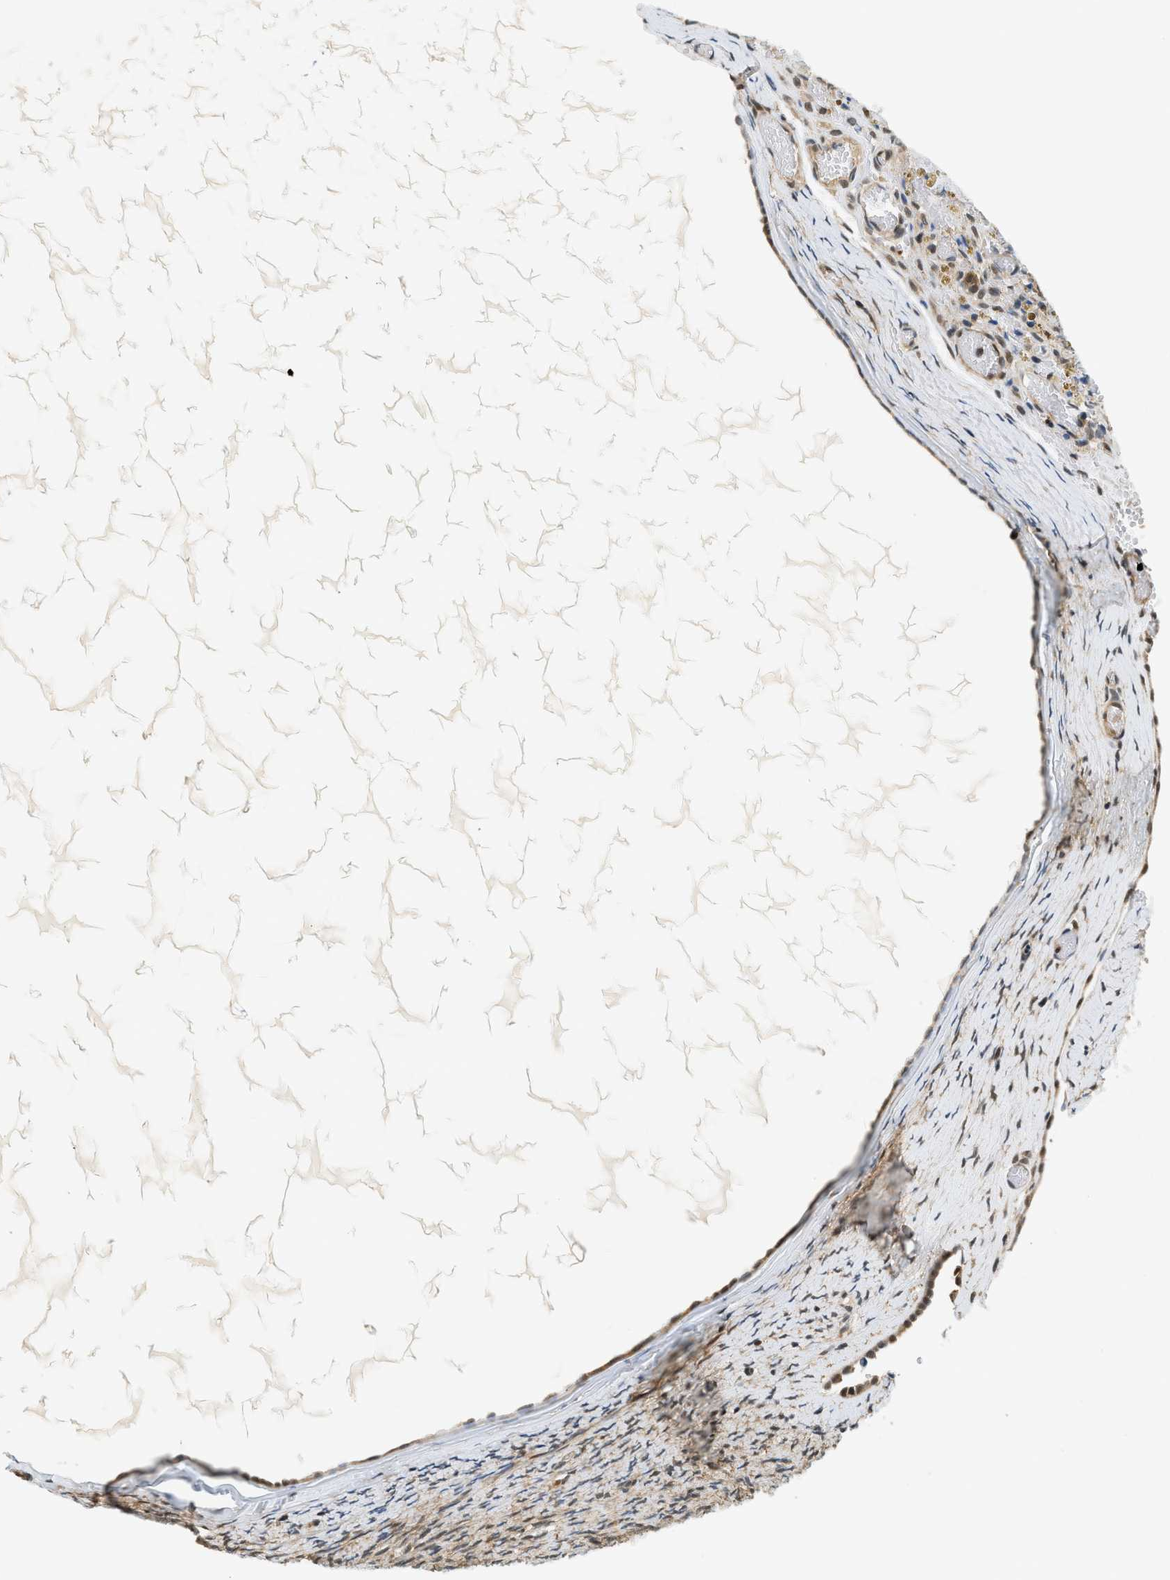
{"staining": {"intensity": "moderate", "quantity": "25%-75%", "location": "cytoplasmic/membranous,nuclear"}, "tissue": "ovary", "cell_type": "Follicle cells", "image_type": "normal", "snomed": [{"axis": "morphology", "description": "Normal tissue, NOS"}, {"axis": "topography", "description": "Ovary"}], "caption": "A high-resolution micrograph shows immunohistochemistry staining of normal ovary, which exhibits moderate cytoplasmic/membranous,nuclear expression in approximately 25%-75% of follicle cells.", "gene": "PSMD3", "patient": {"sex": "female", "age": 33}}